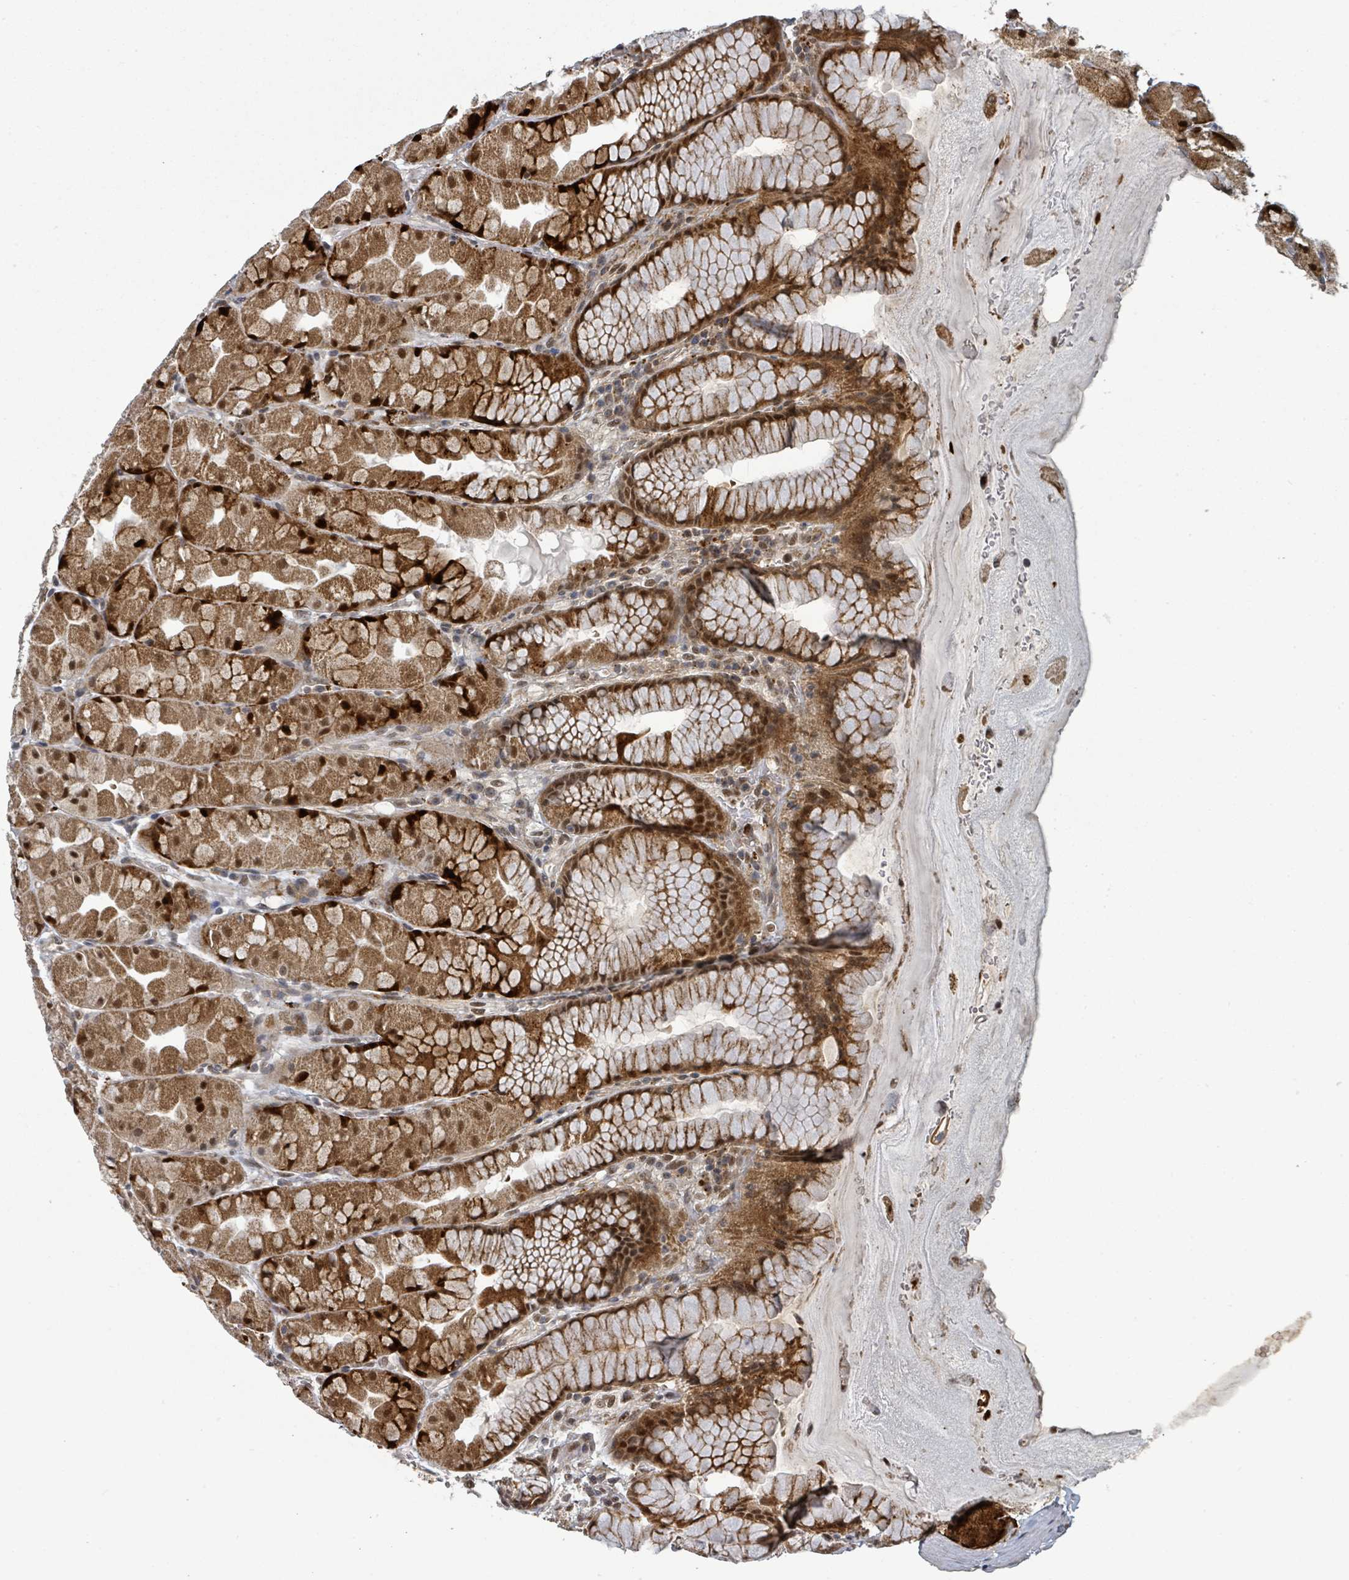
{"staining": {"intensity": "strong", "quantity": ">75%", "location": "cytoplasmic/membranous,nuclear"}, "tissue": "stomach", "cell_type": "Glandular cells", "image_type": "normal", "snomed": [{"axis": "morphology", "description": "Normal tissue, NOS"}, {"axis": "topography", "description": "Stomach"}], "caption": "Stomach stained with a brown dye reveals strong cytoplasmic/membranous,nuclear positive staining in about >75% of glandular cells.", "gene": "GTF3C1", "patient": {"sex": "male", "age": 57}}